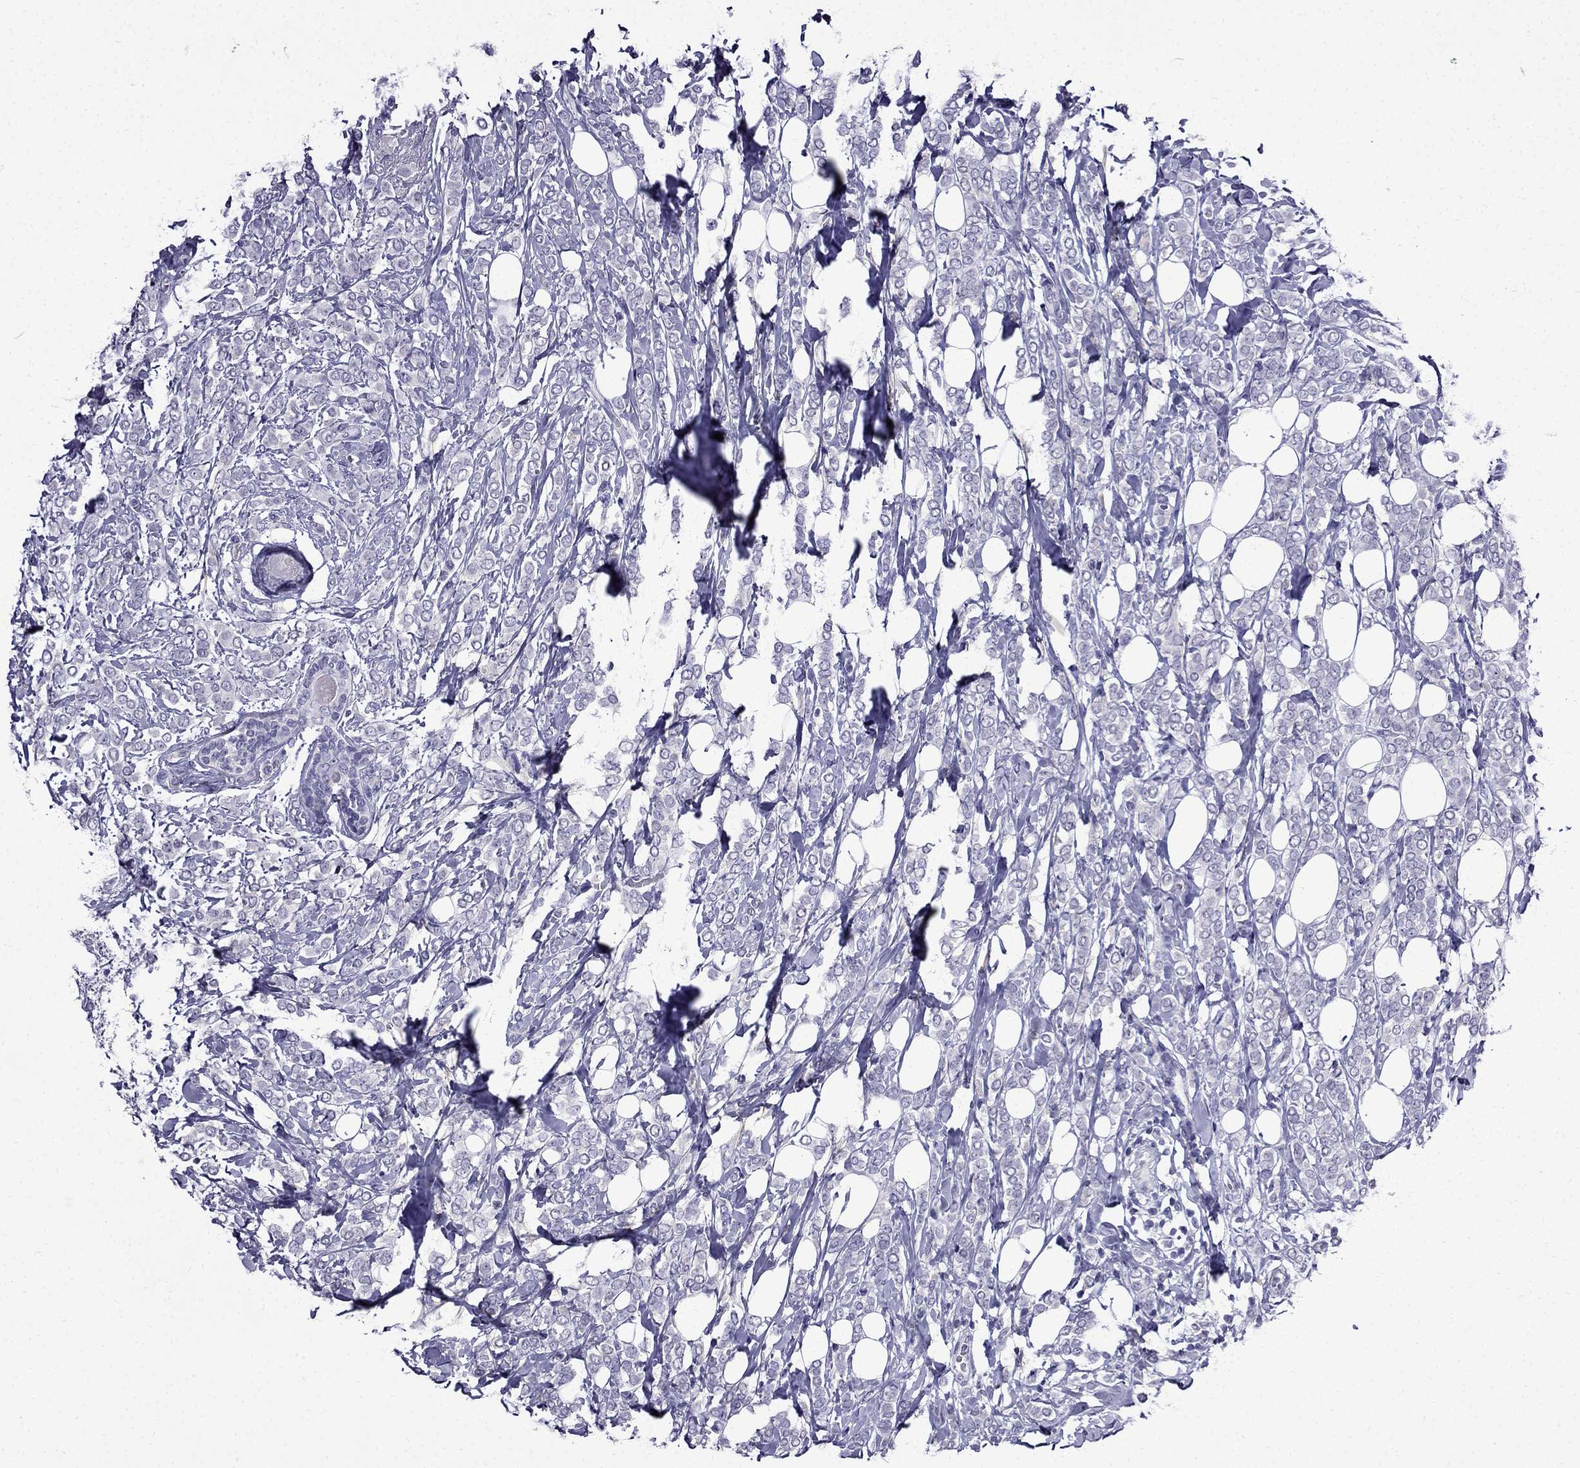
{"staining": {"intensity": "negative", "quantity": "none", "location": "none"}, "tissue": "breast cancer", "cell_type": "Tumor cells", "image_type": "cancer", "snomed": [{"axis": "morphology", "description": "Lobular carcinoma"}, {"axis": "topography", "description": "Breast"}], "caption": "This is an IHC micrograph of breast lobular carcinoma. There is no staining in tumor cells.", "gene": "DNAH17", "patient": {"sex": "female", "age": 49}}